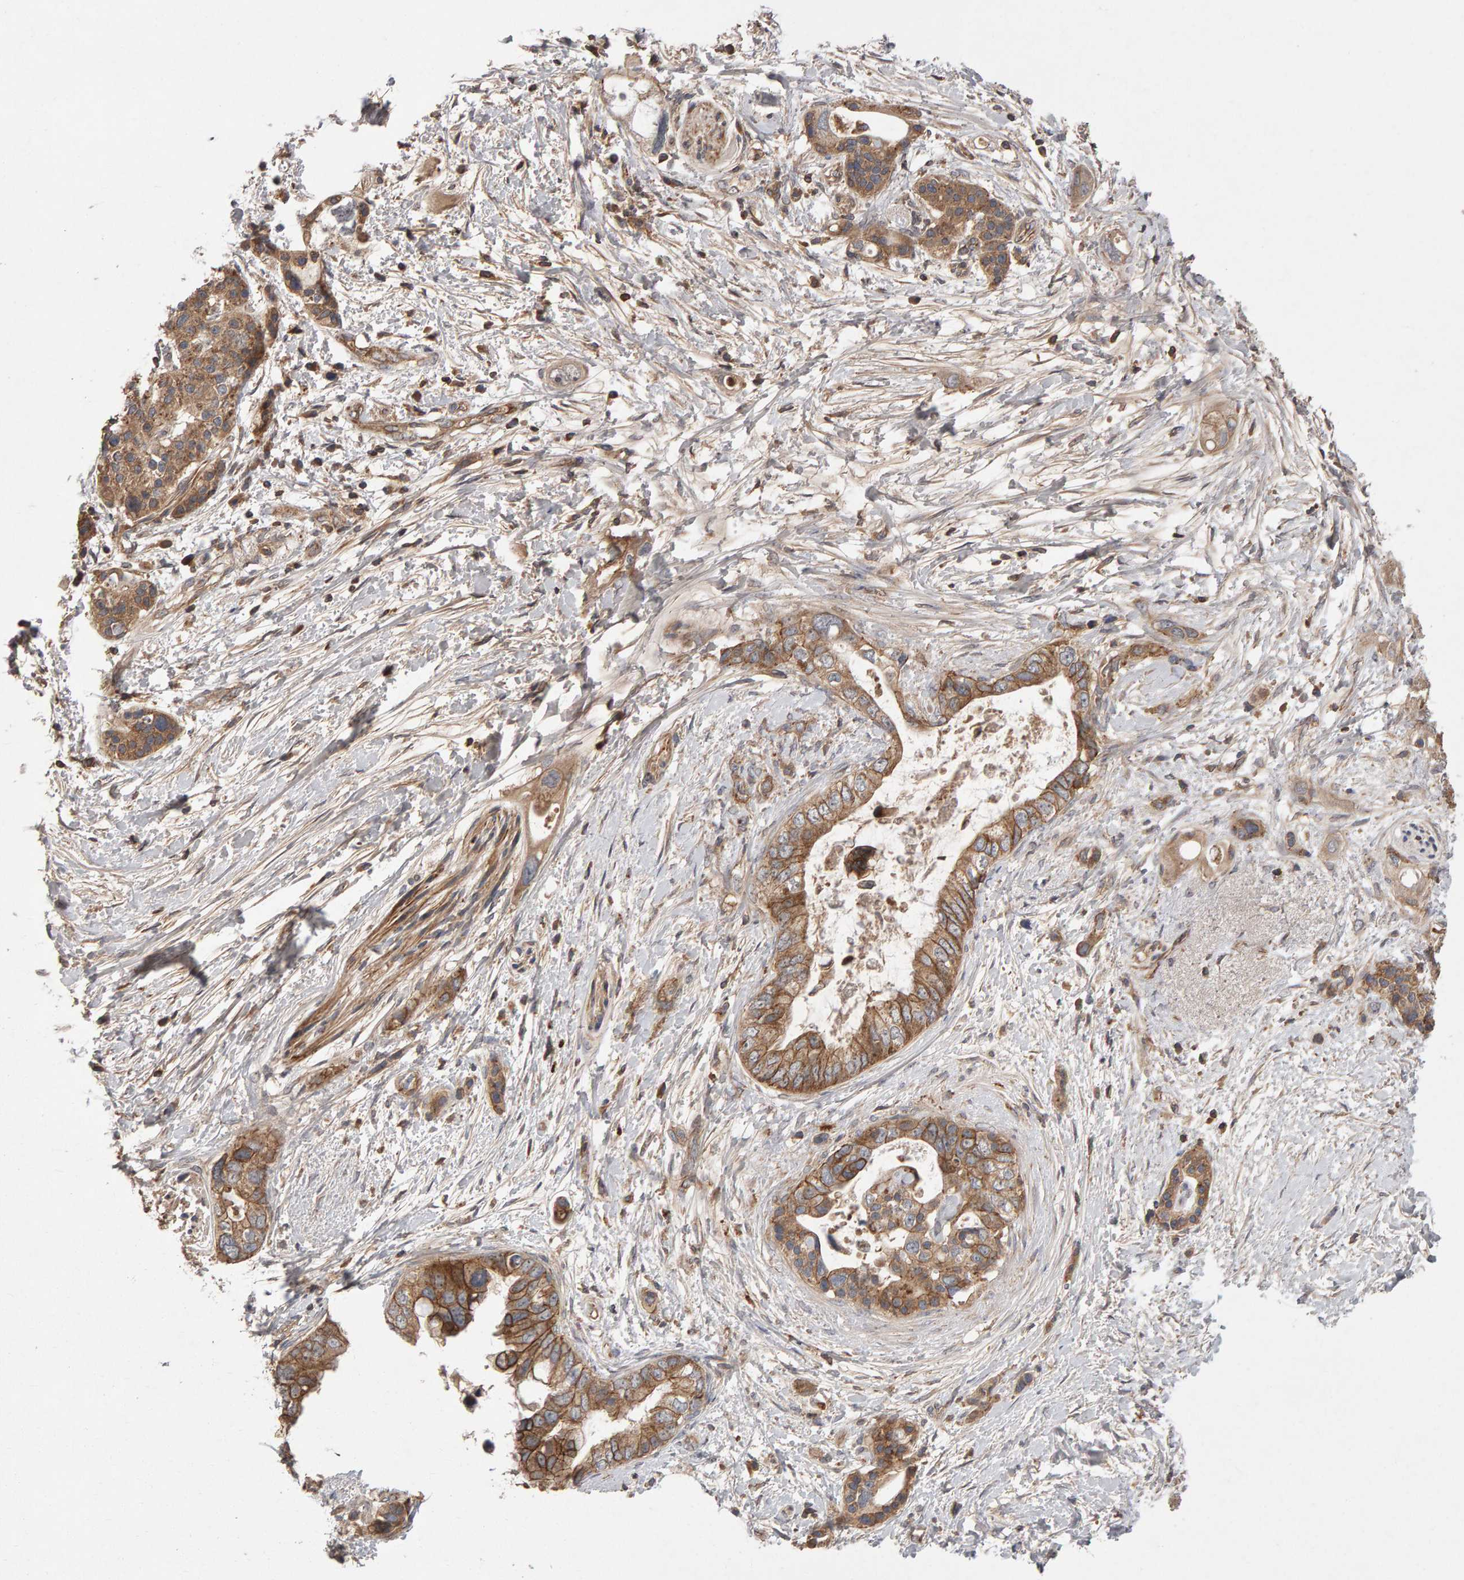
{"staining": {"intensity": "moderate", "quantity": ">75%", "location": "cytoplasmic/membranous"}, "tissue": "pancreatic cancer", "cell_type": "Tumor cells", "image_type": "cancer", "snomed": [{"axis": "morphology", "description": "Adenocarcinoma, NOS"}, {"axis": "topography", "description": "Pancreas"}], "caption": "Tumor cells exhibit moderate cytoplasmic/membranous positivity in about >75% of cells in pancreatic cancer (adenocarcinoma).", "gene": "PGS1", "patient": {"sex": "female", "age": 56}}